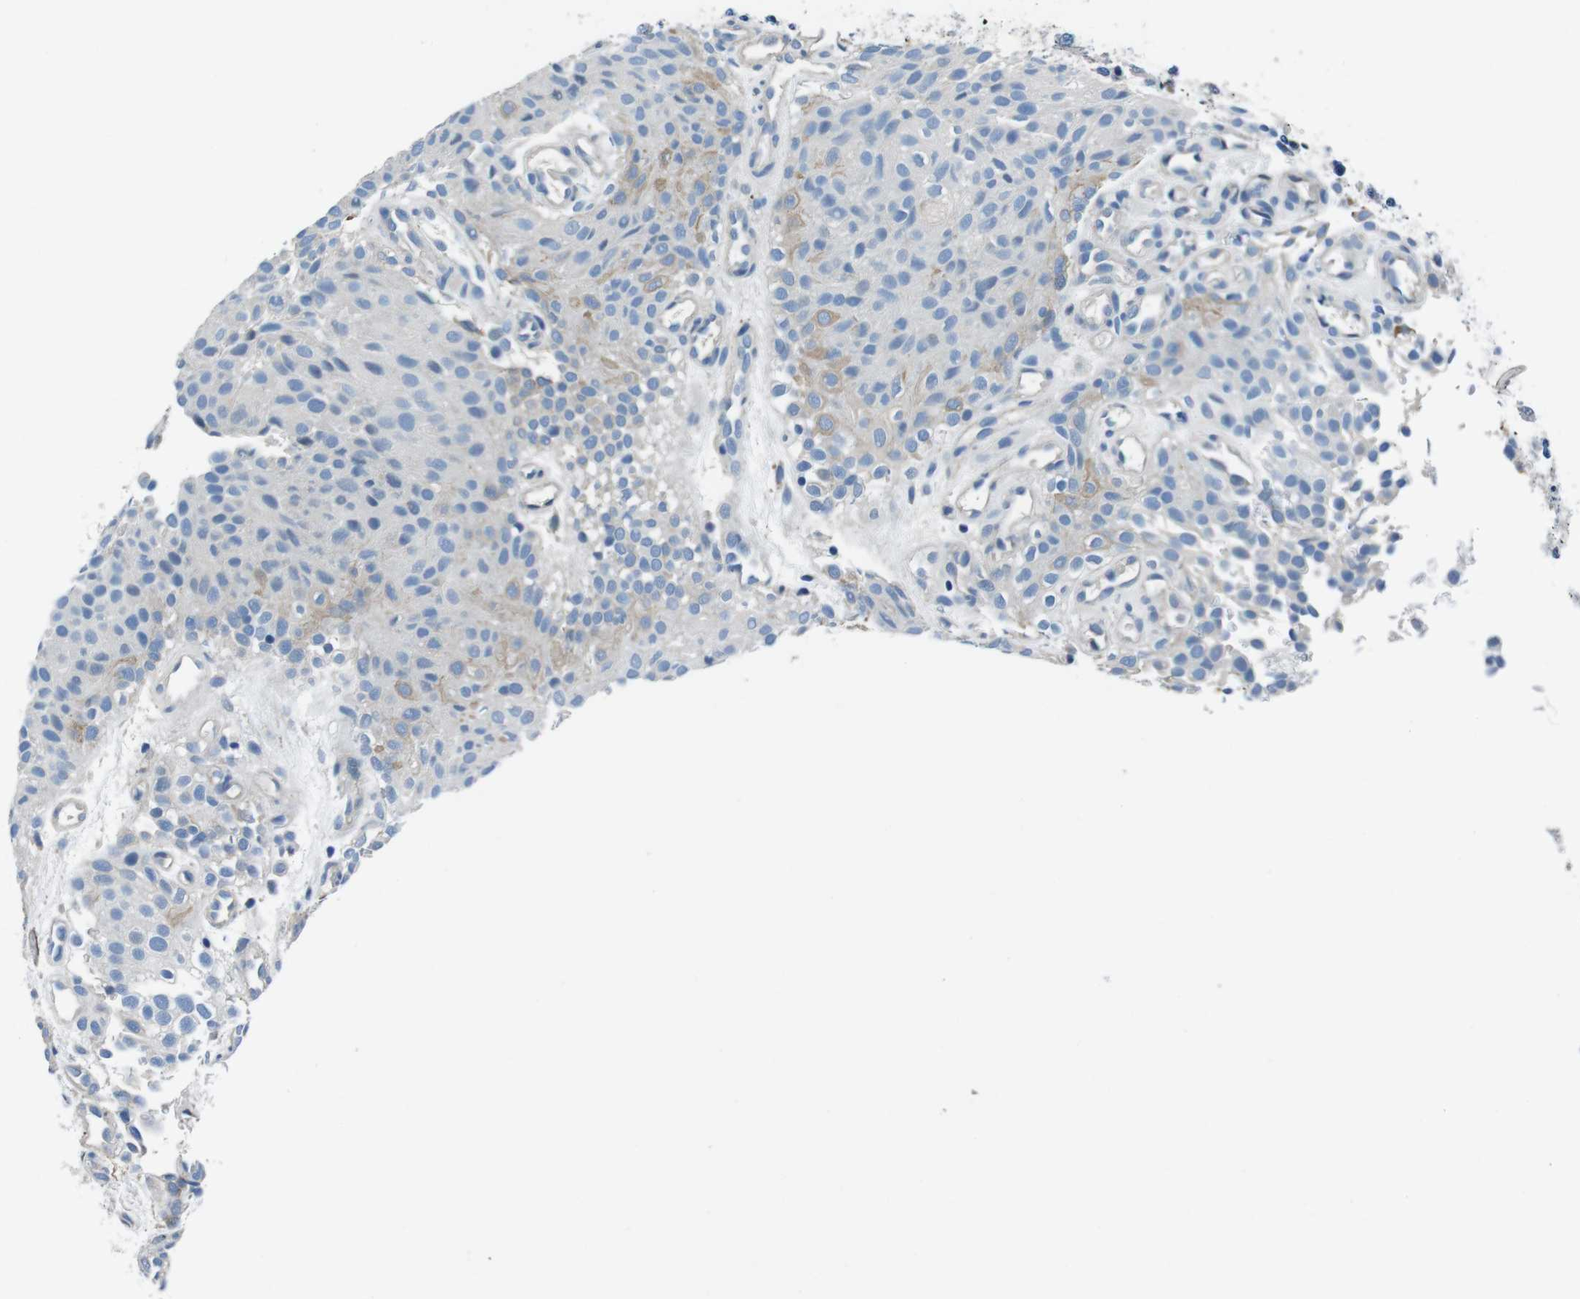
{"staining": {"intensity": "negative", "quantity": "none", "location": "none"}, "tissue": "urothelial cancer", "cell_type": "Tumor cells", "image_type": "cancer", "snomed": [{"axis": "morphology", "description": "Urothelial carcinoma, Low grade"}, {"axis": "topography", "description": "Urinary bladder"}], "caption": "A photomicrograph of urothelial cancer stained for a protein reveals no brown staining in tumor cells. (Immunohistochemistry (ihc), brightfield microscopy, high magnification).", "gene": "CASQ1", "patient": {"sex": "male", "age": 78}}